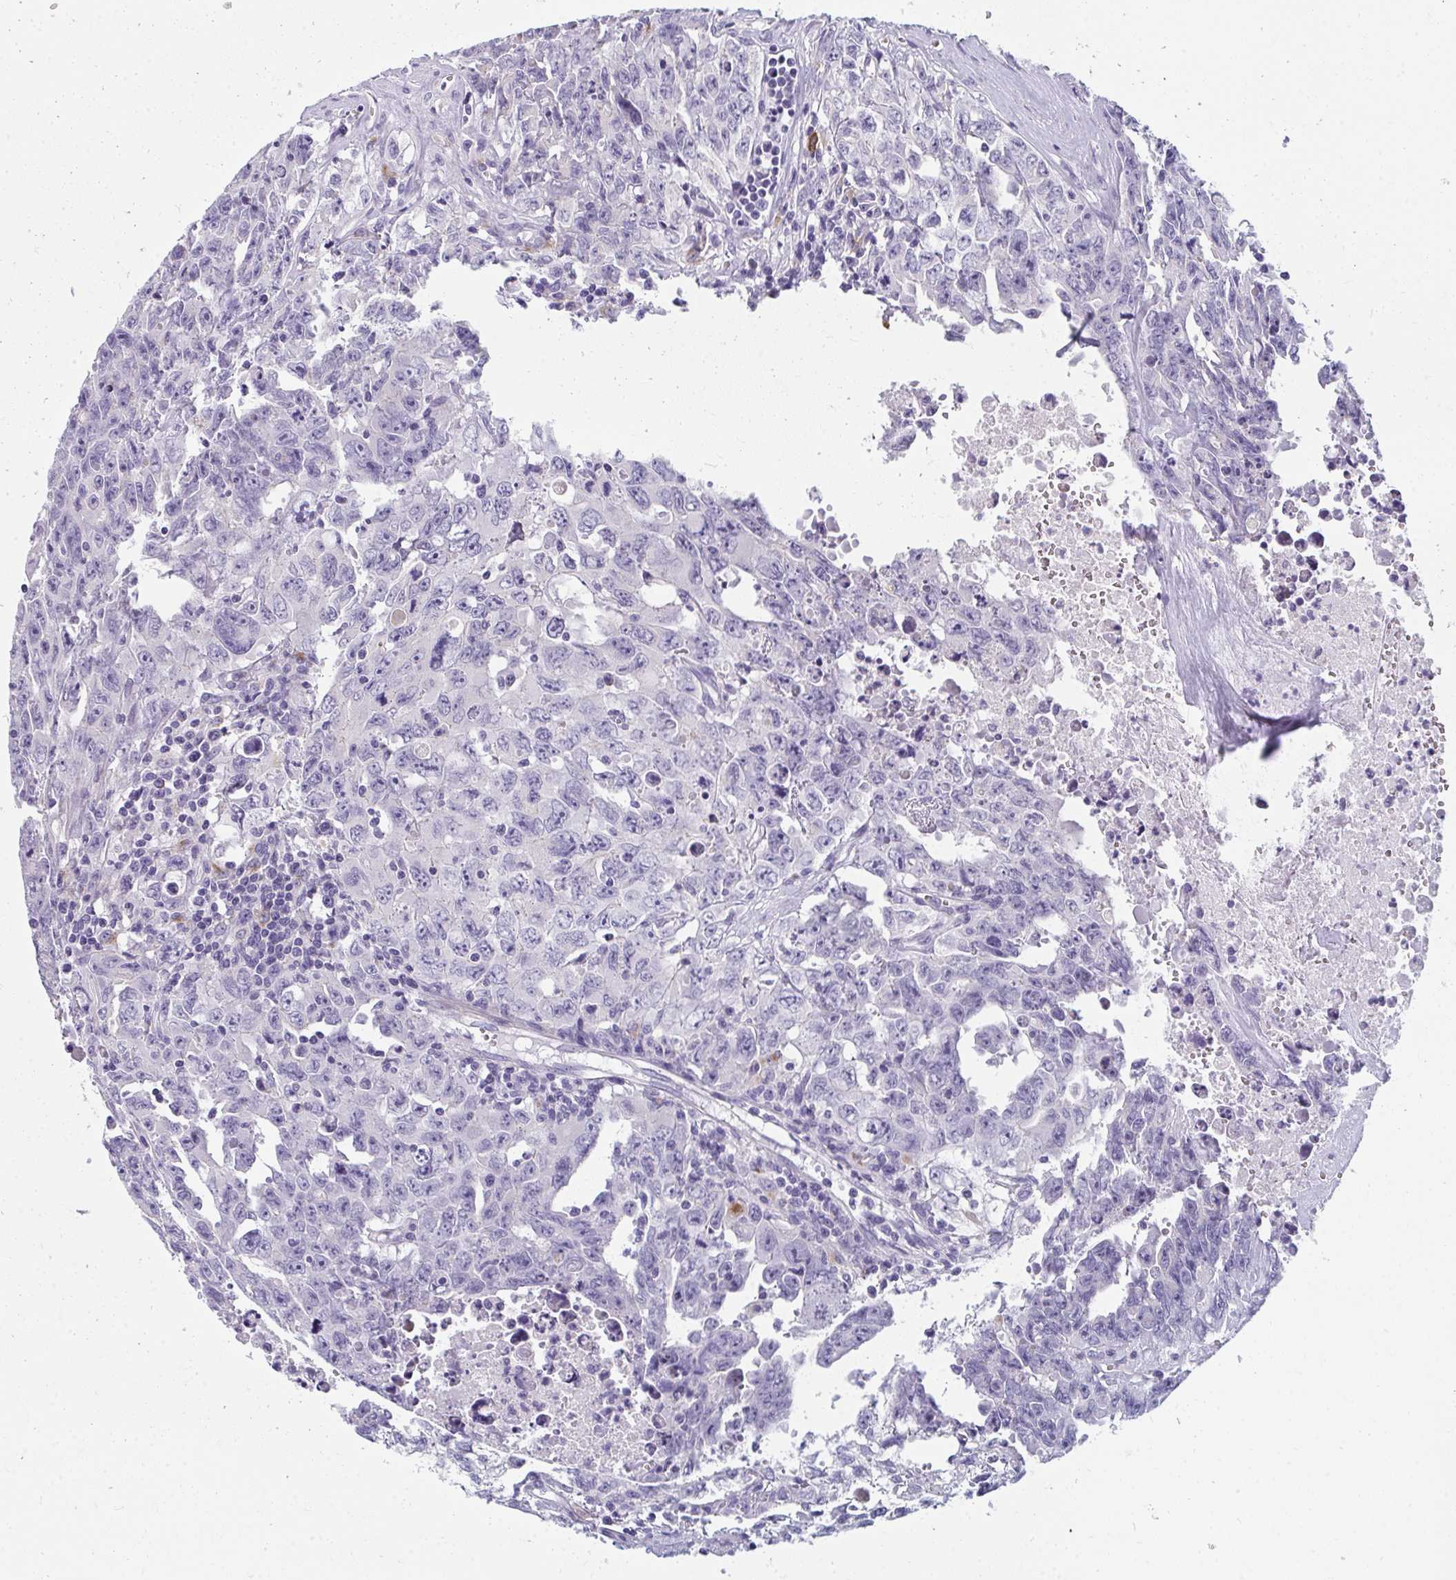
{"staining": {"intensity": "negative", "quantity": "none", "location": "none"}, "tissue": "testis cancer", "cell_type": "Tumor cells", "image_type": "cancer", "snomed": [{"axis": "morphology", "description": "Carcinoma, Embryonal, NOS"}, {"axis": "topography", "description": "Testis"}], "caption": "Immunohistochemistry (IHC) of testis cancer shows no staining in tumor cells.", "gene": "EIF1AD", "patient": {"sex": "male", "age": 24}}